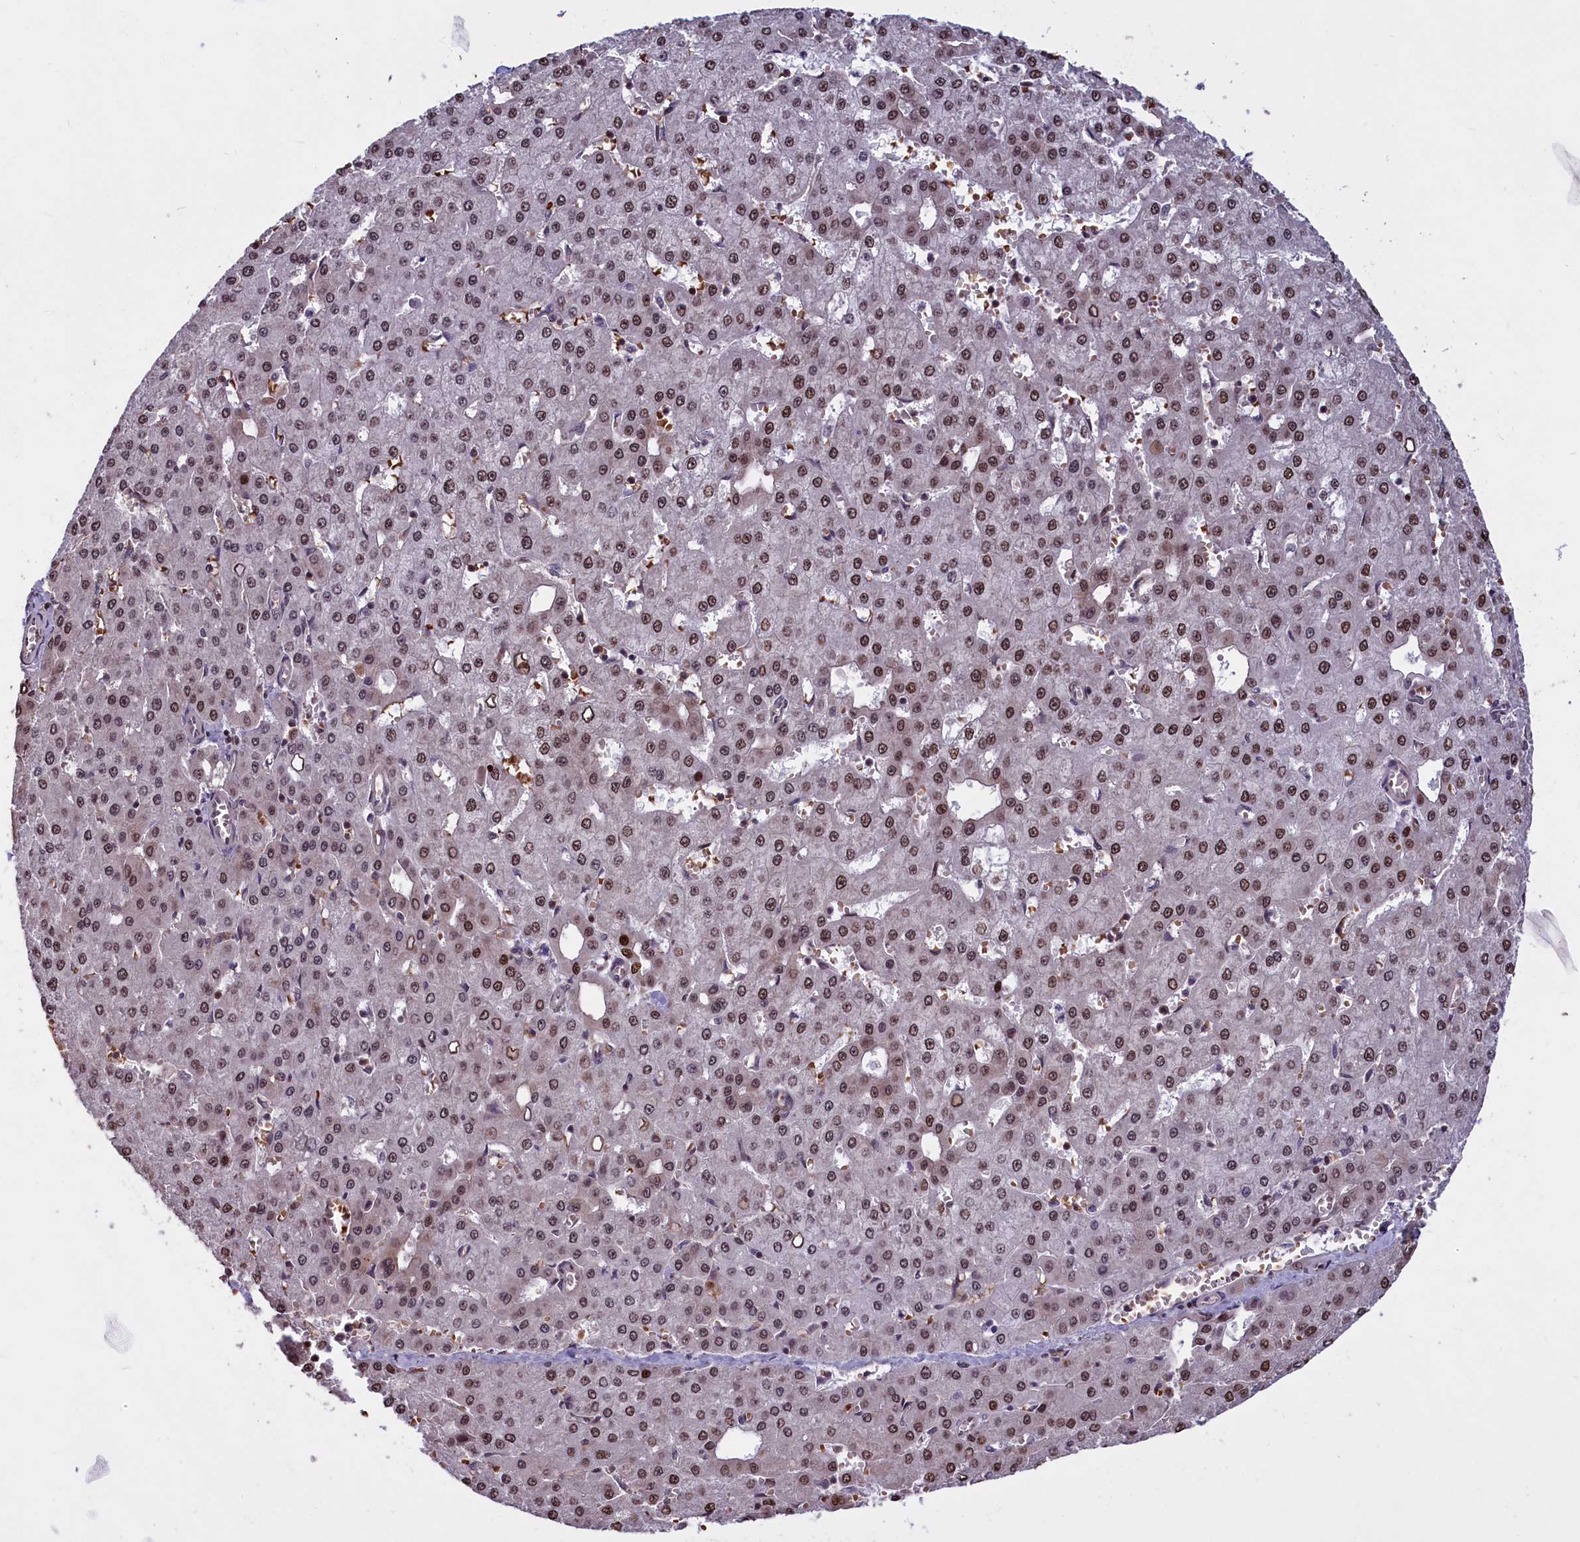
{"staining": {"intensity": "moderate", "quantity": ">75%", "location": "nuclear"}, "tissue": "liver cancer", "cell_type": "Tumor cells", "image_type": "cancer", "snomed": [{"axis": "morphology", "description": "Carcinoma, Hepatocellular, NOS"}, {"axis": "topography", "description": "Liver"}], "caption": "Liver cancer stained with immunohistochemistry displays moderate nuclear staining in approximately >75% of tumor cells.", "gene": "SHFL", "patient": {"sex": "male", "age": 47}}